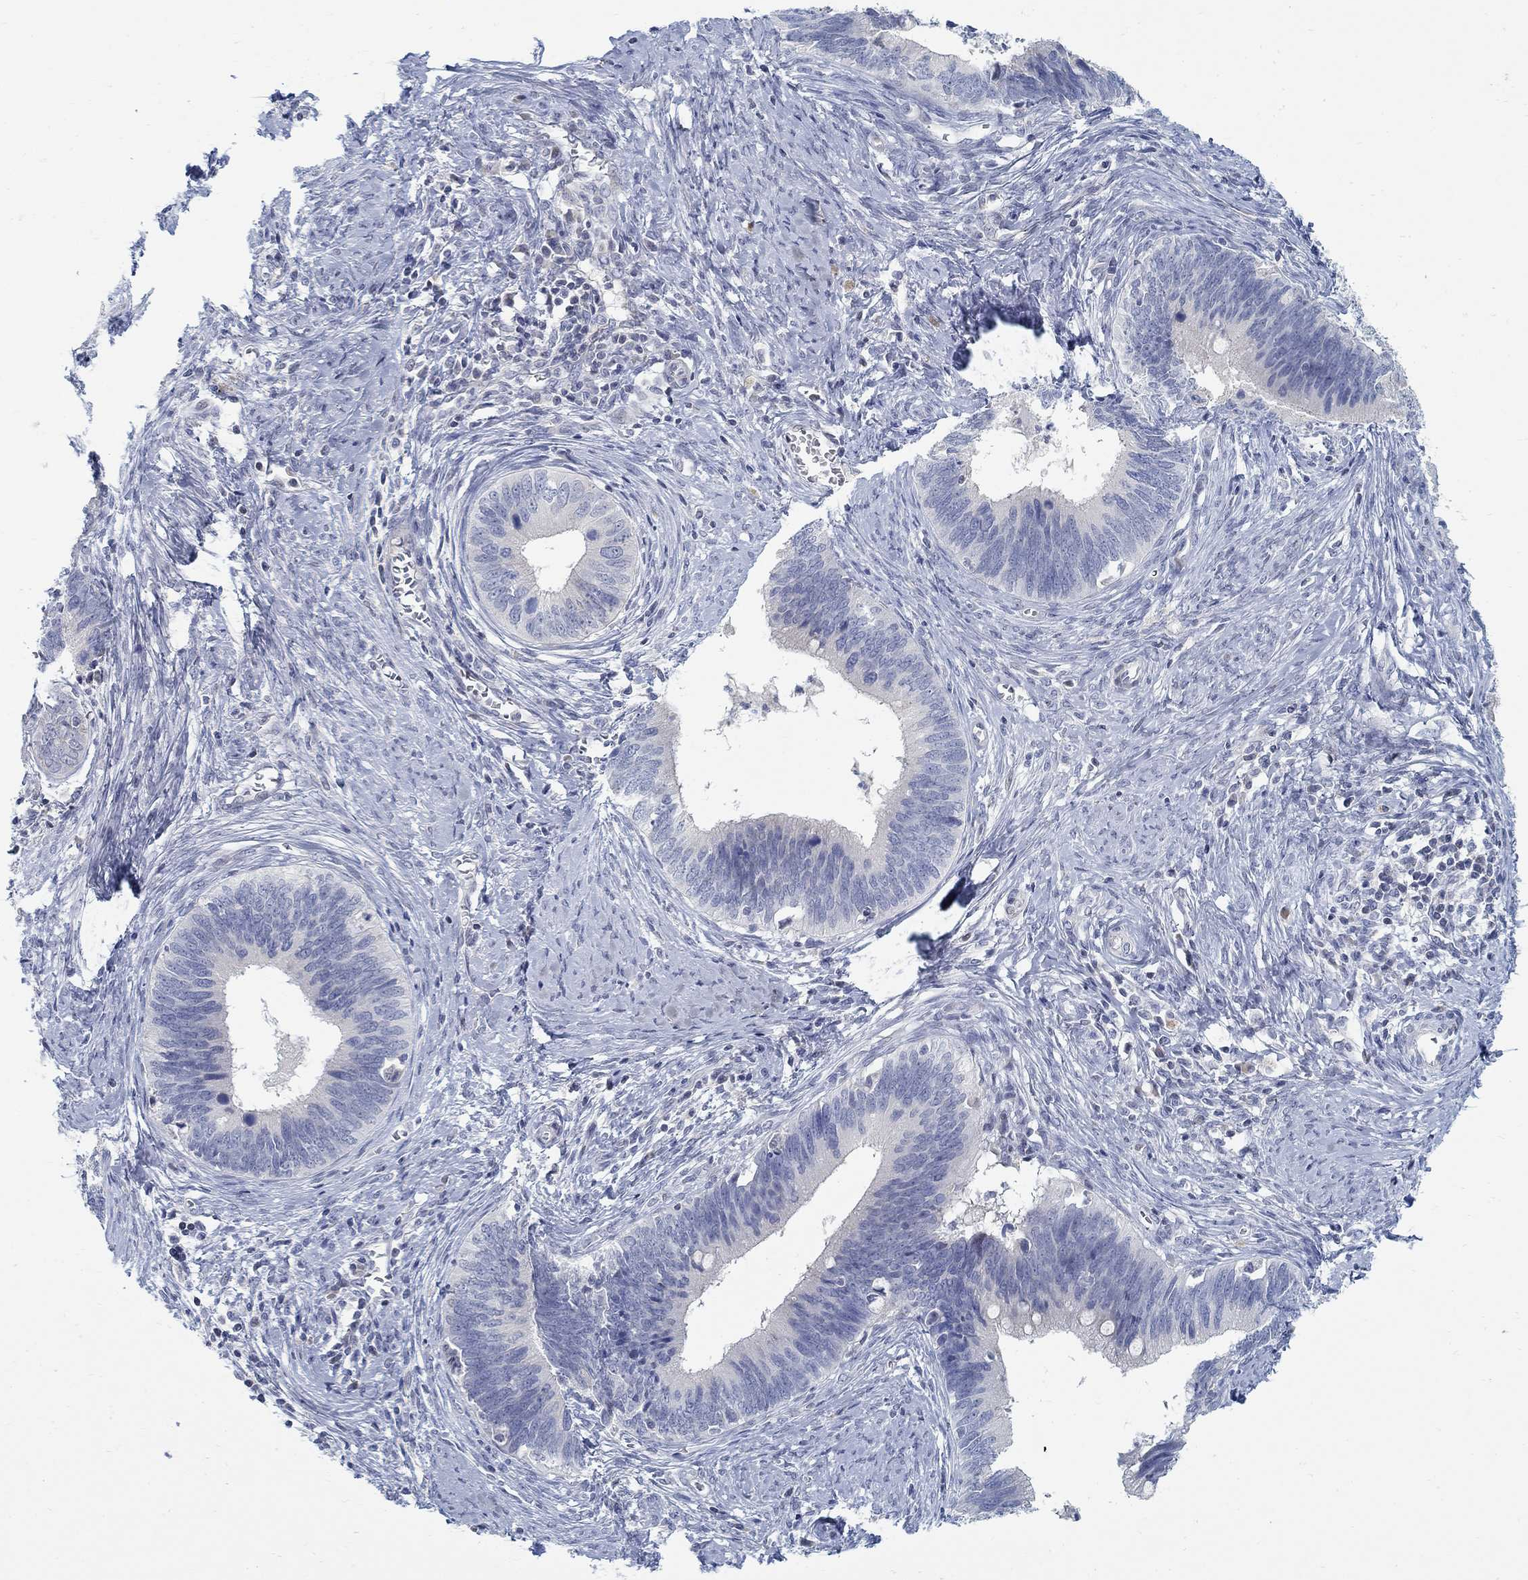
{"staining": {"intensity": "negative", "quantity": "none", "location": "none"}, "tissue": "cervical cancer", "cell_type": "Tumor cells", "image_type": "cancer", "snomed": [{"axis": "morphology", "description": "Adenocarcinoma, NOS"}, {"axis": "topography", "description": "Cervix"}], "caption": "High power microscopy photomicrograph of an immunohistochemistry (IHC) histopathology image of cervical cancer (adenocarcinoma), revealing no significant staining in tumor cells.", "gene": "ANO7", "patient": {"sex": "female", "age": 42}}